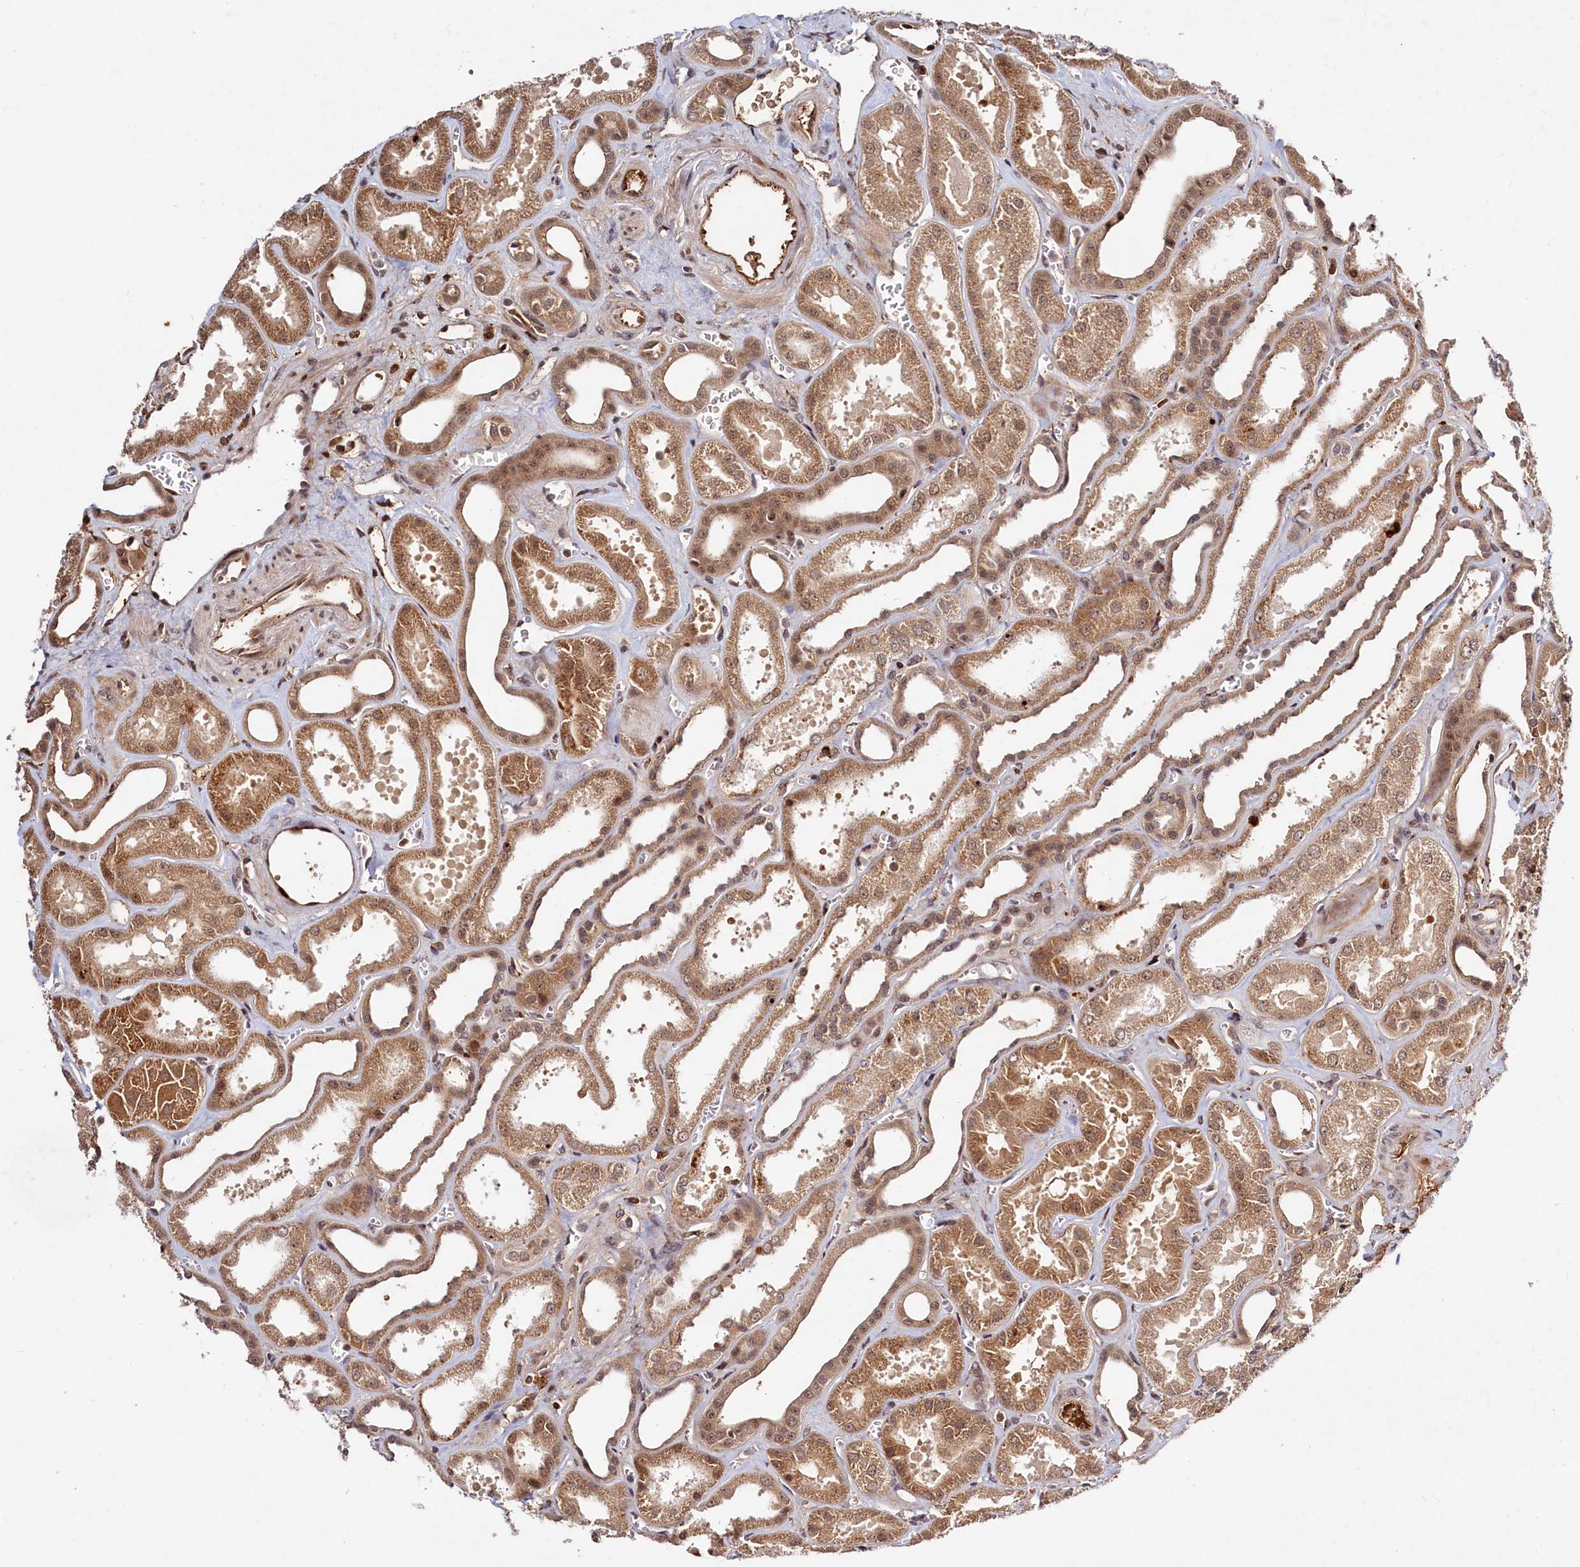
{"staining": {"intensity": "moderate", "quantity": "25%-75%", "location": "cytoplasmic/membranous,nuclear"}, "tissue": "kidney", "cell_type": "Cells in glomeruli", "image_type": "normal", "snomed": [{"axis": "morphology", "description": "Normal tissue, NOS"}, {"axis": "morphology", "description": "Adenocarcinoma, NOS"}, {"axis": "topography", "description": "Kidney"}], "caption": "The immunohistochemical stain shows moderate cytoplasmic/membranous,nuclear staining in cells in glomeruli of unremarkable kidney.", "gene": "TRAPPC4", "patient": {"sex": "female", "age": 68}}